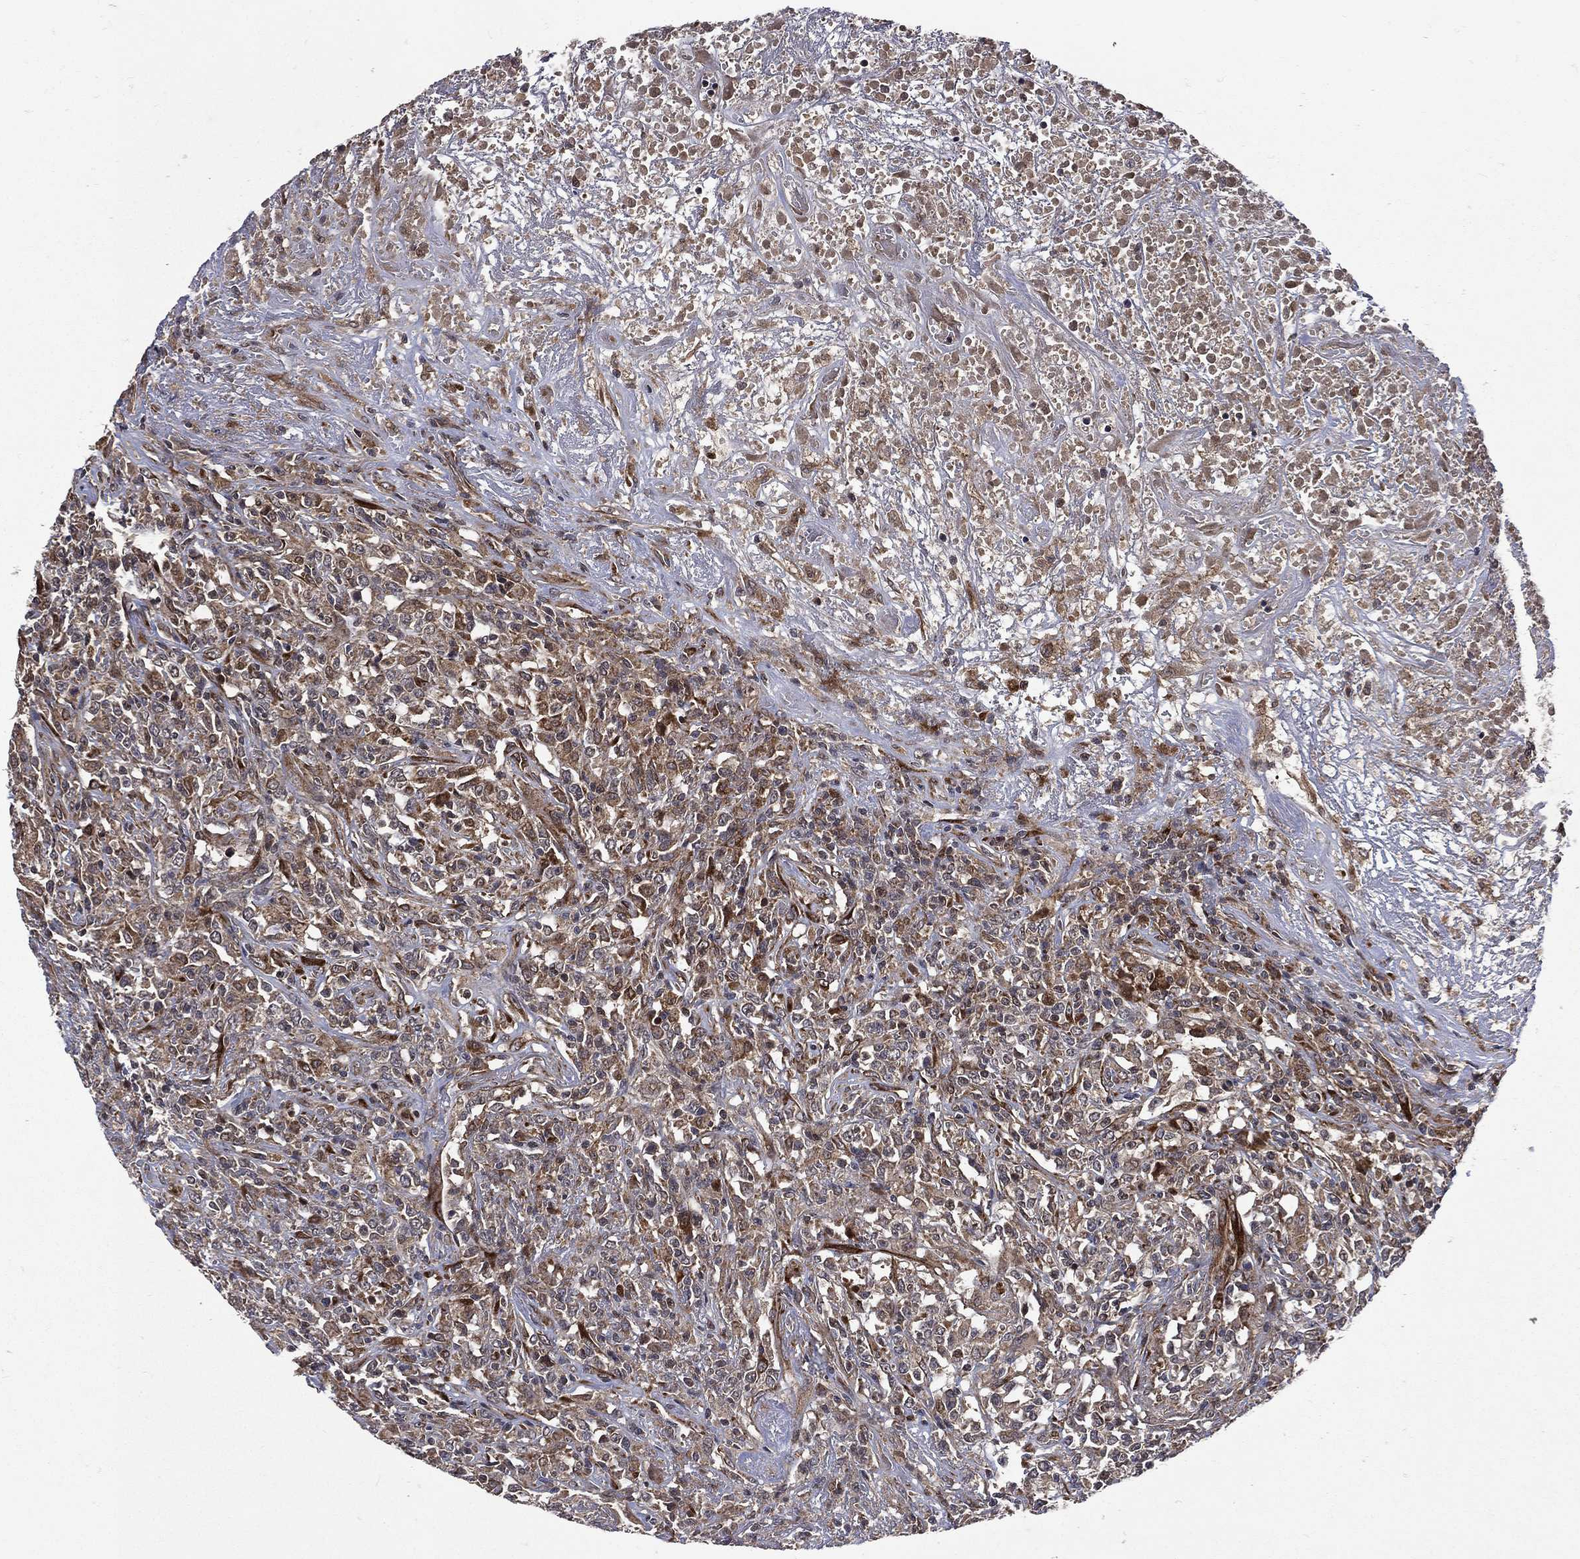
{"staining": {"intensity": "moderate", "quantity": "25%-75%", "location": "cytoplasmic/membranous"}, "tissue": "lymphoma", "cell_type": "Tumor cells", "image_type": "cancer", "snomed": [{"axis": "morphology", "description": "Malignant lymphoma, non-Hodgkin's type, High grade"}, {"axis": "topography", "description": "Lung"}], "caption": "IHC staining of lymphoma, which reveals medium levels of moderate cytoplasmic/membranous staining in about 25%-75% of tumor cells indicating moderate cytoplasmic/membranous protein expression. The staining was performed using DAB (3,3'-diaminobenzidine) (brown) for protein detection and nuclei were counterstained in hematoxylin (blue).", "gene": "RAB11FIP4", "patient": {"sex": "male", "age": 79}}